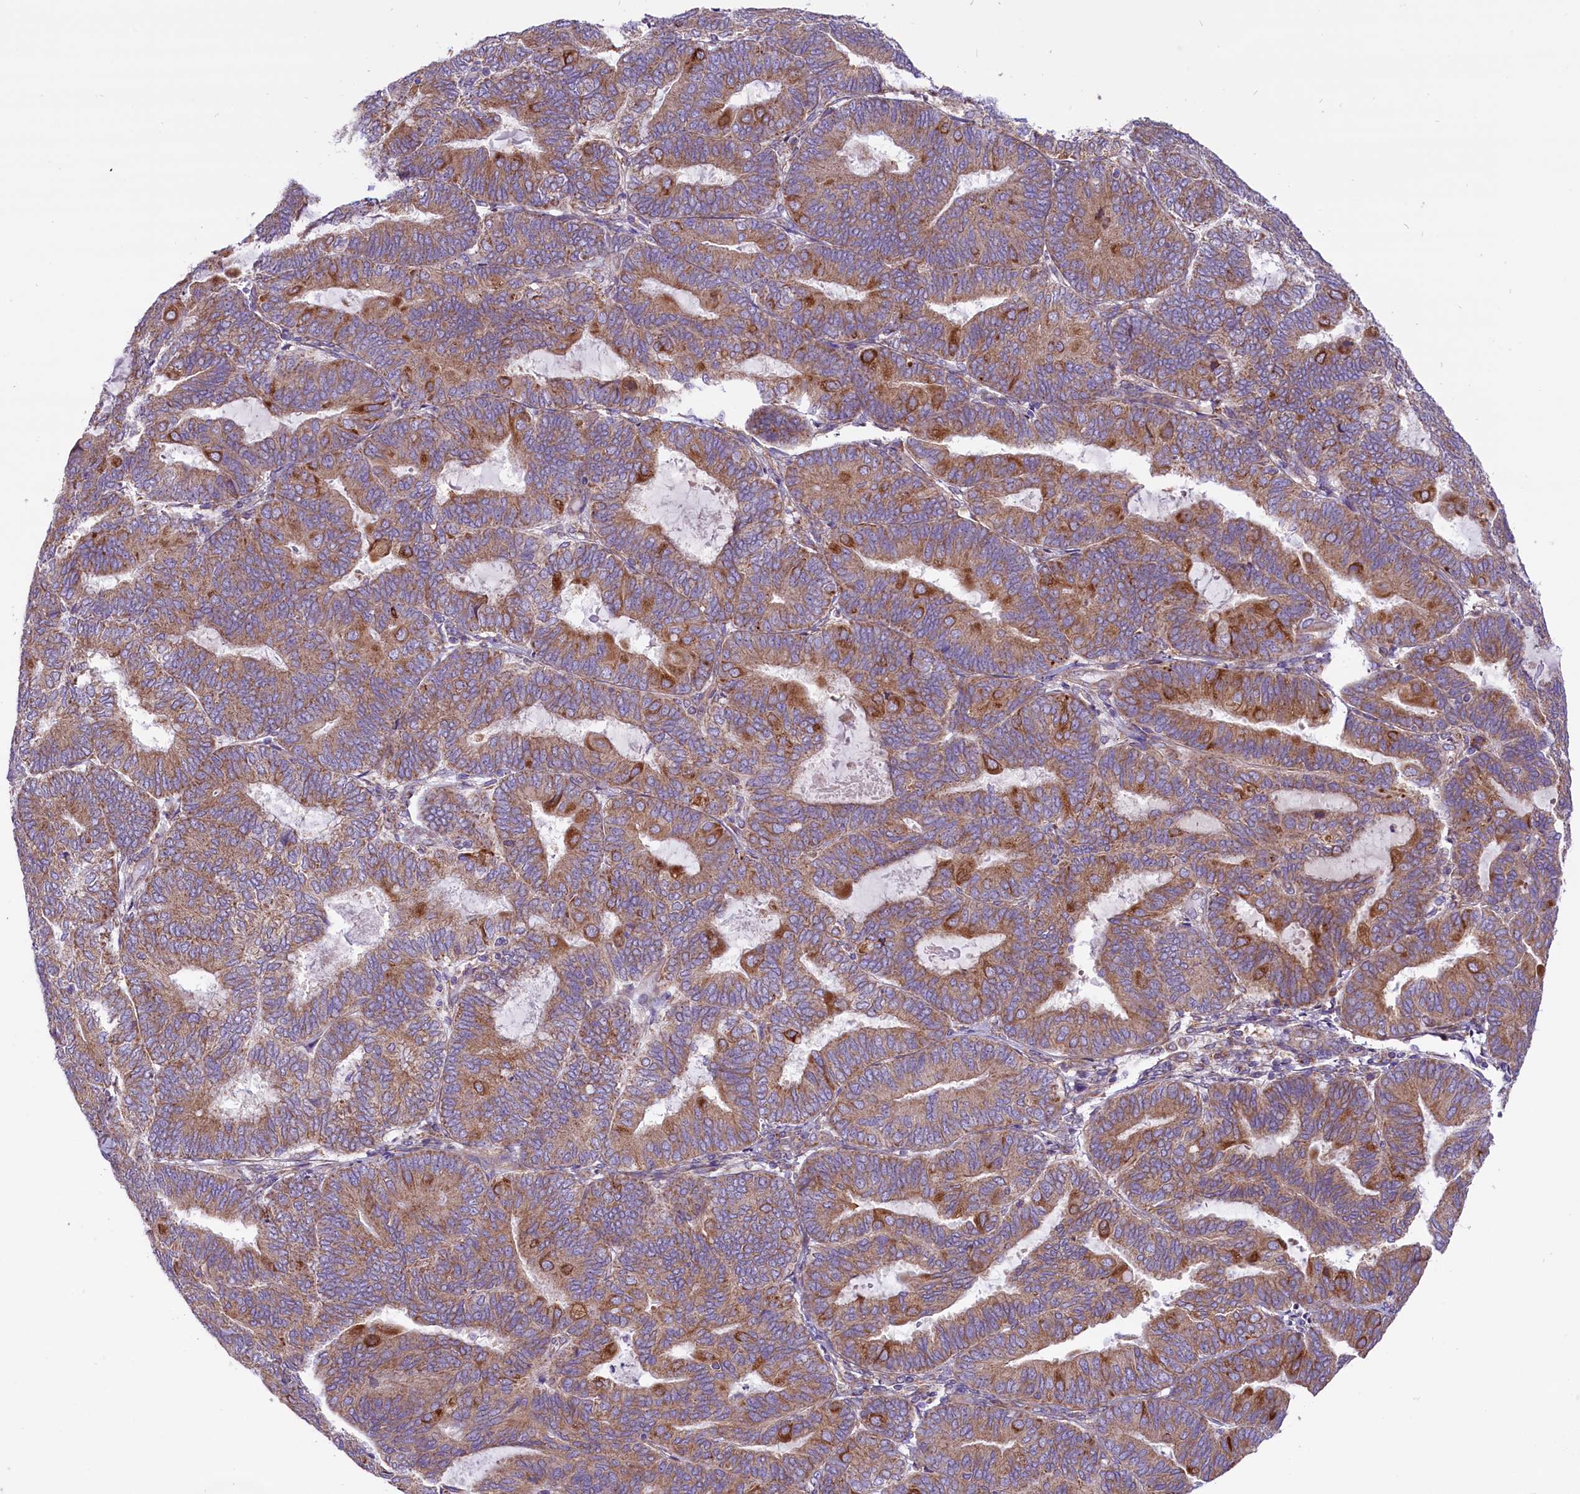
{"staining": {"intensity": "moderate", "quantity": ">75%", "location": "cytoplasmic/membranous"}, "tissue": "endometrial cancer", "cell_type": "Tumor cells", "image_type": "cancer", "snomed": [{"axis": "morphology", "description": "Adenocarcinoma, NOS"}, {"axis": "topography", "description": "Endometrium"}], "caption": "Endometrial cancer (adenocarcinoma) was stained to show a protein in brown. There is medium levels of moderate cytoplasmic/membranous staining in approximately >75% of tumor cells.", "gene": "PTPRU", "patient": {"sex": "female", "age": 81}}